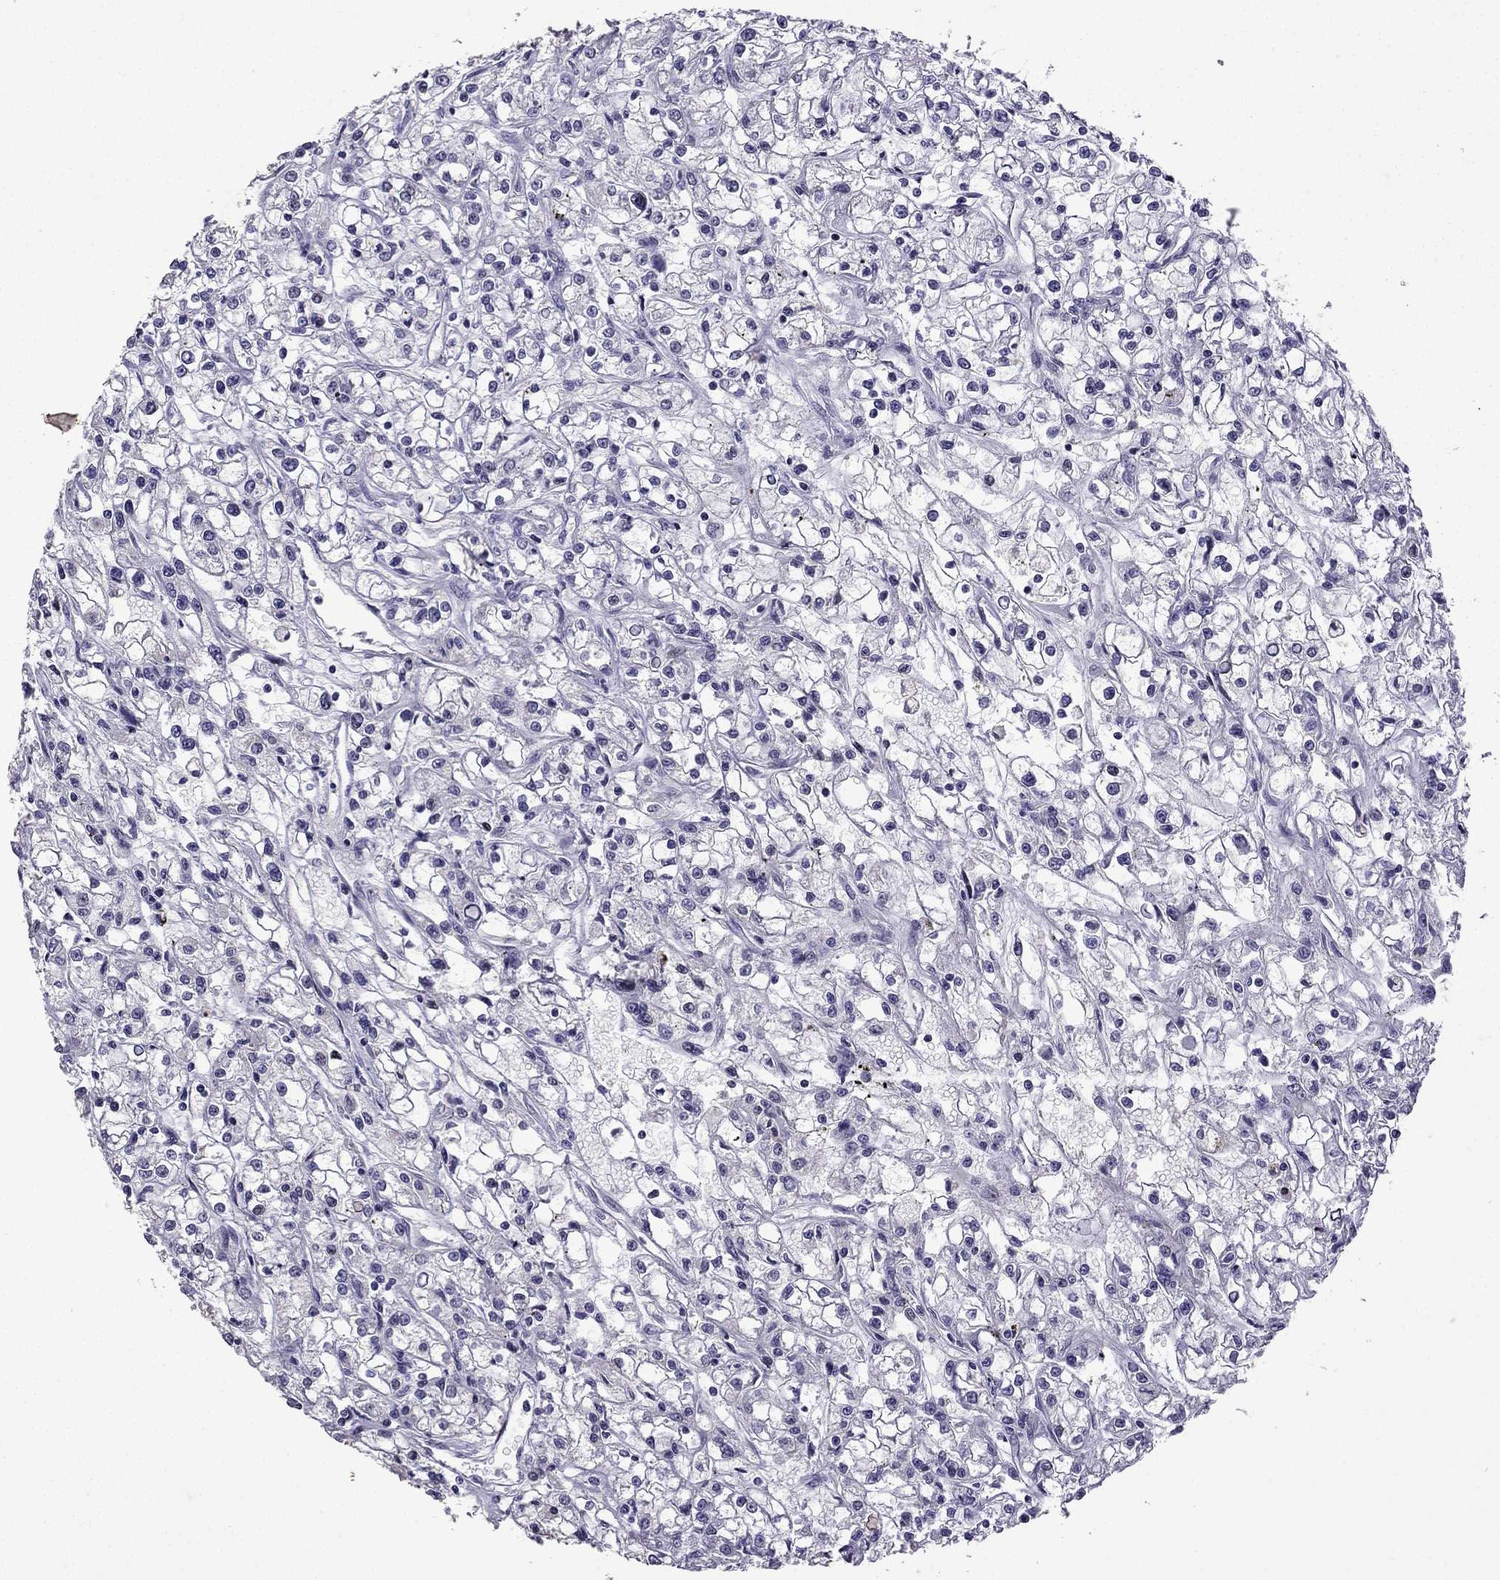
{"staining": {"intensity": "negative", "quantity": "none", "location": "none"}, "tissue": "renal cancer", "cell_type": "Tumor cells", "image_type": "cancer", "snomed": [{"axis": "morphology", "description": "Adenocarcinoma, NOS"}, {"axis": "topography", "description": "Kidney"}], "caption": "The histopathology image displays no significant positivity in tumor cells of renal adenocarcinoma.", "gene": "TTN", "patient": {"sex": "female", "age": 59}}